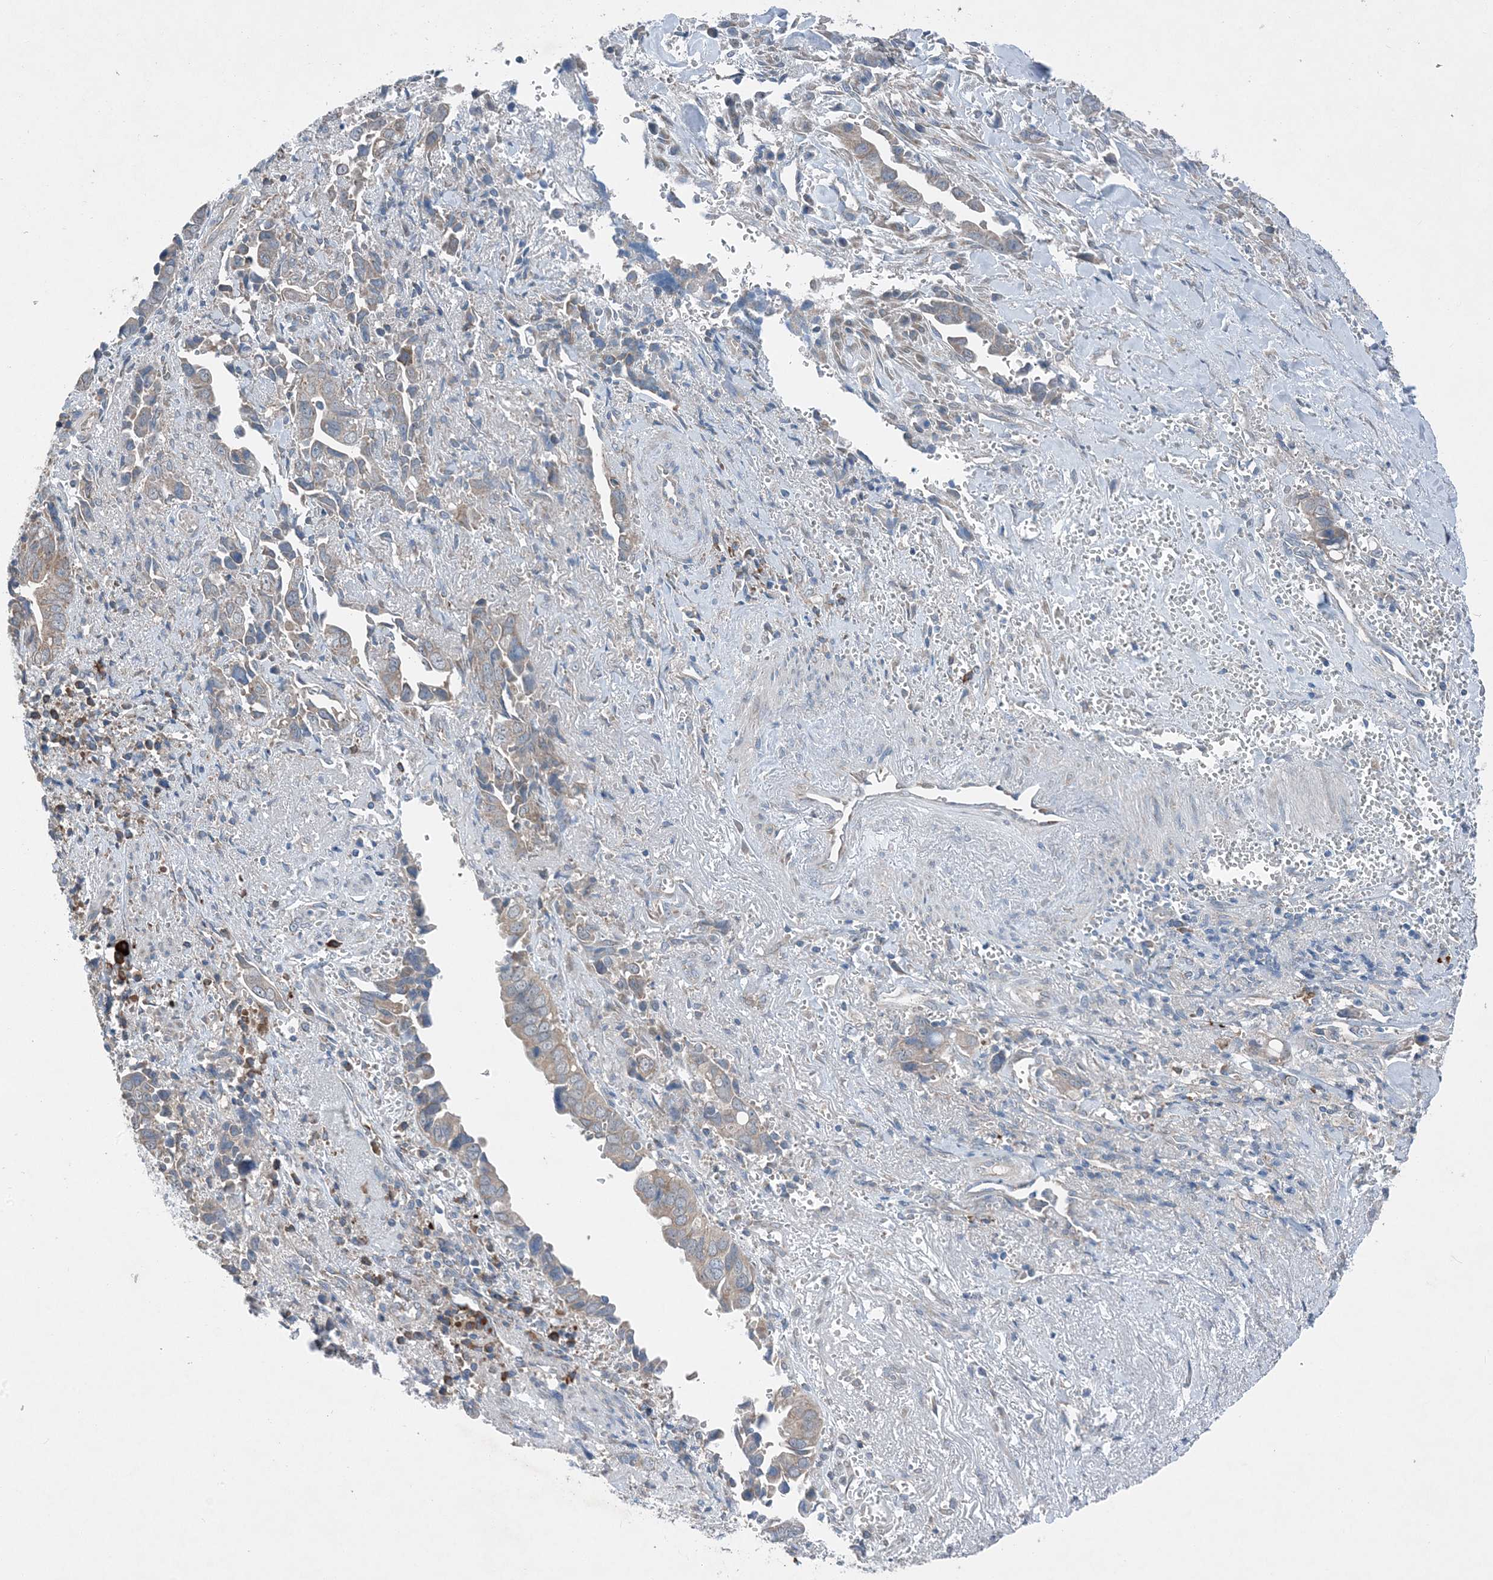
{"staining": {"intensity": "negative", "quantity": "none", "location": "none"}, "tissue": "liver cancer", "cell_type": "Tumor cells", "image_type": "cancer", "snomed": [{"axis": "morphology", "description": "Cholangiocarcinoma"}, {"axis": "topography", "description": "Liver"}], "caption": "DAB (3,3'-diaminobenzidine) immunohistochemical staining of human liver cholangiocarcinoma shows no significant staining in tumor cells.", "gene": "DHX30", "patient": {"sex": "female", "age": 79}}